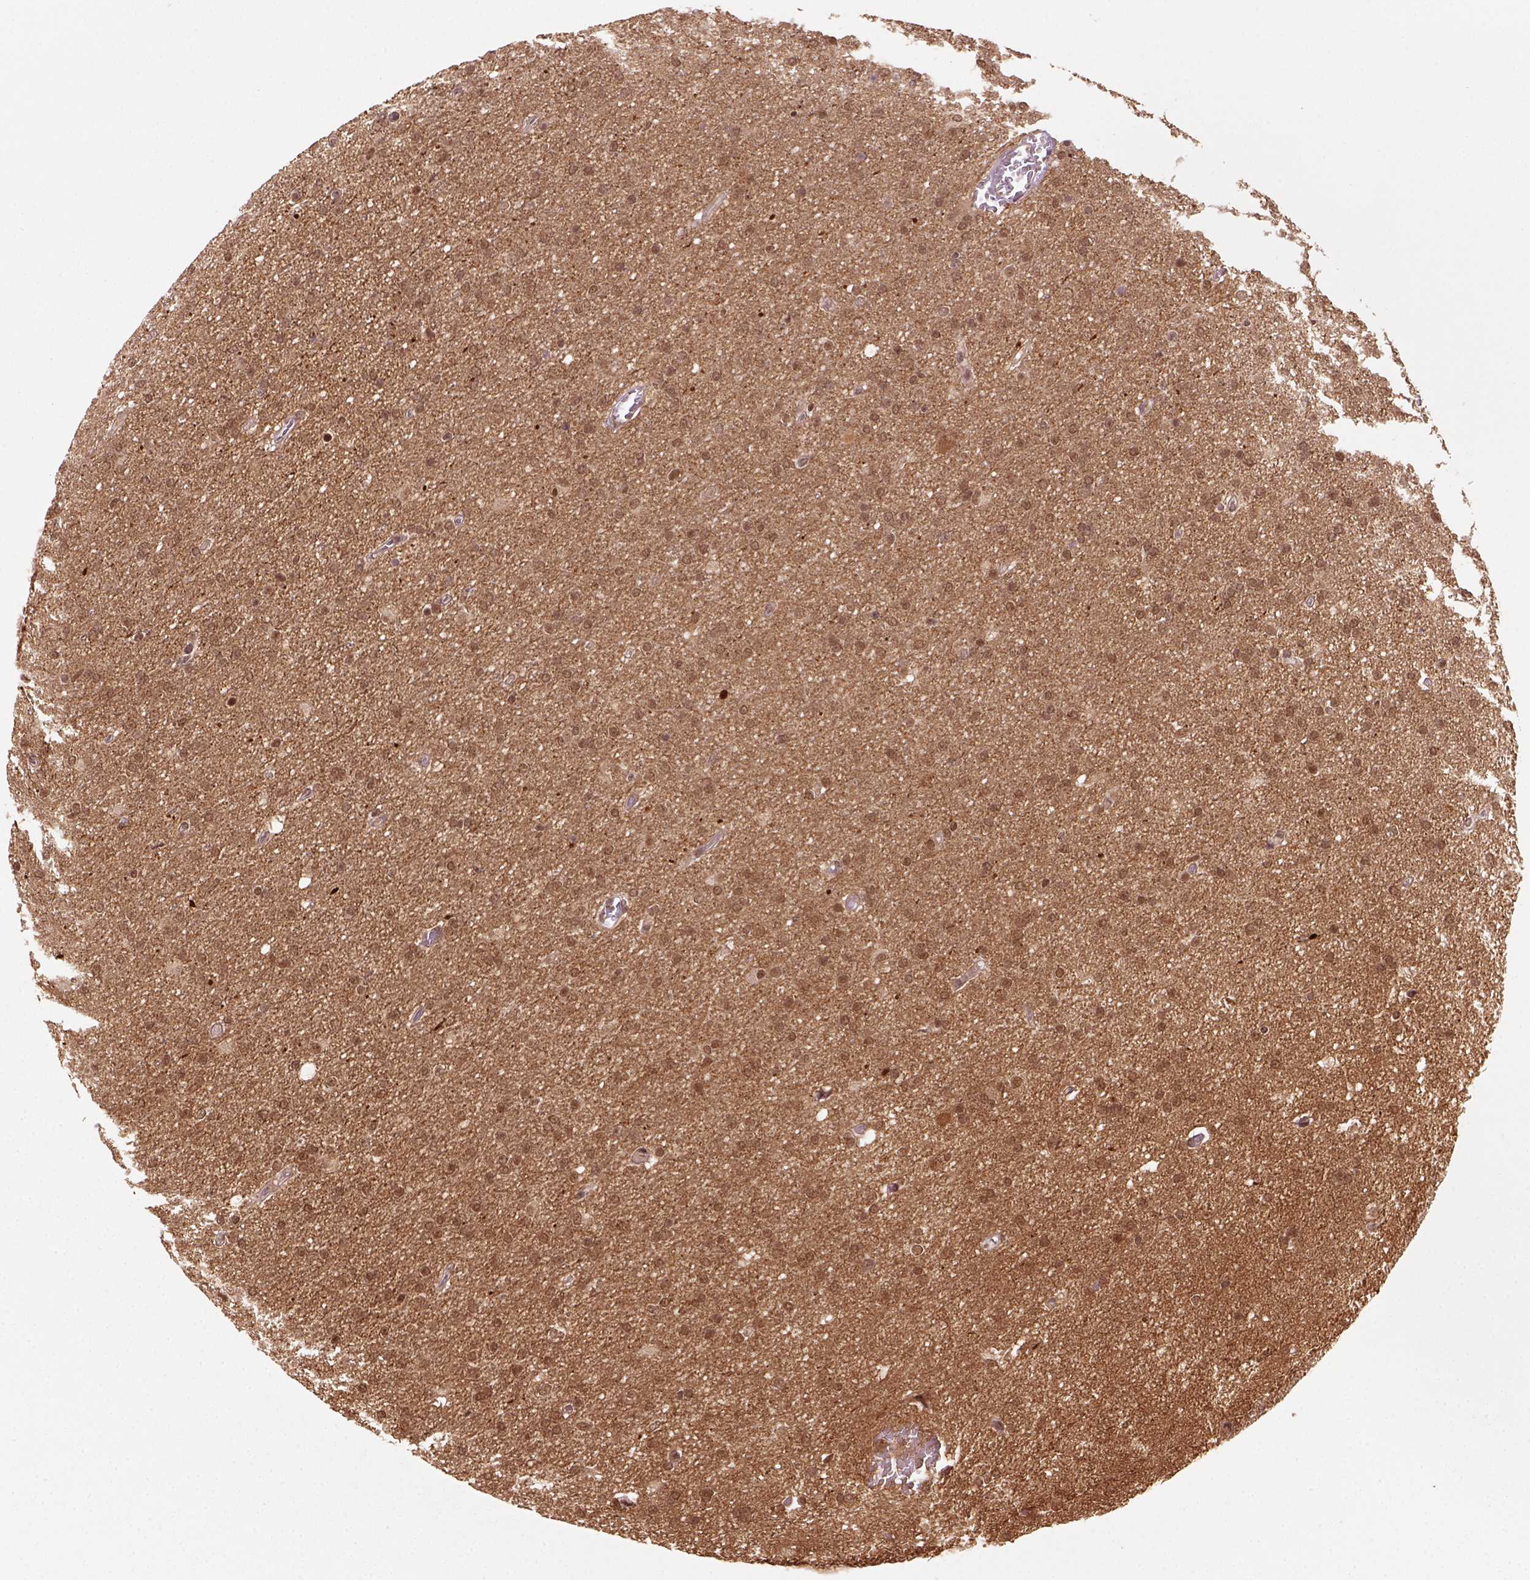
{"staining": {"intensity": "moderate", "quantity": ">75%", "location": "nuclear"}, "tissue": "glioma", "cell_type": "Tumor cells", "image_type": "cancer", "snomed": [{"axis": "morphology", "description": "Glioma, malignant, High grade"}, {"axis": "topography", "description": "Cerebral cortex"}], "caption": "This image demonstrates immunohistochemistry (IHC) staining of human glioma, with medium moderate nuclear staining in approximately >75% of tumor cells.", "gene": "GOT1", "patient": {"sex": "male", "age": 70}}